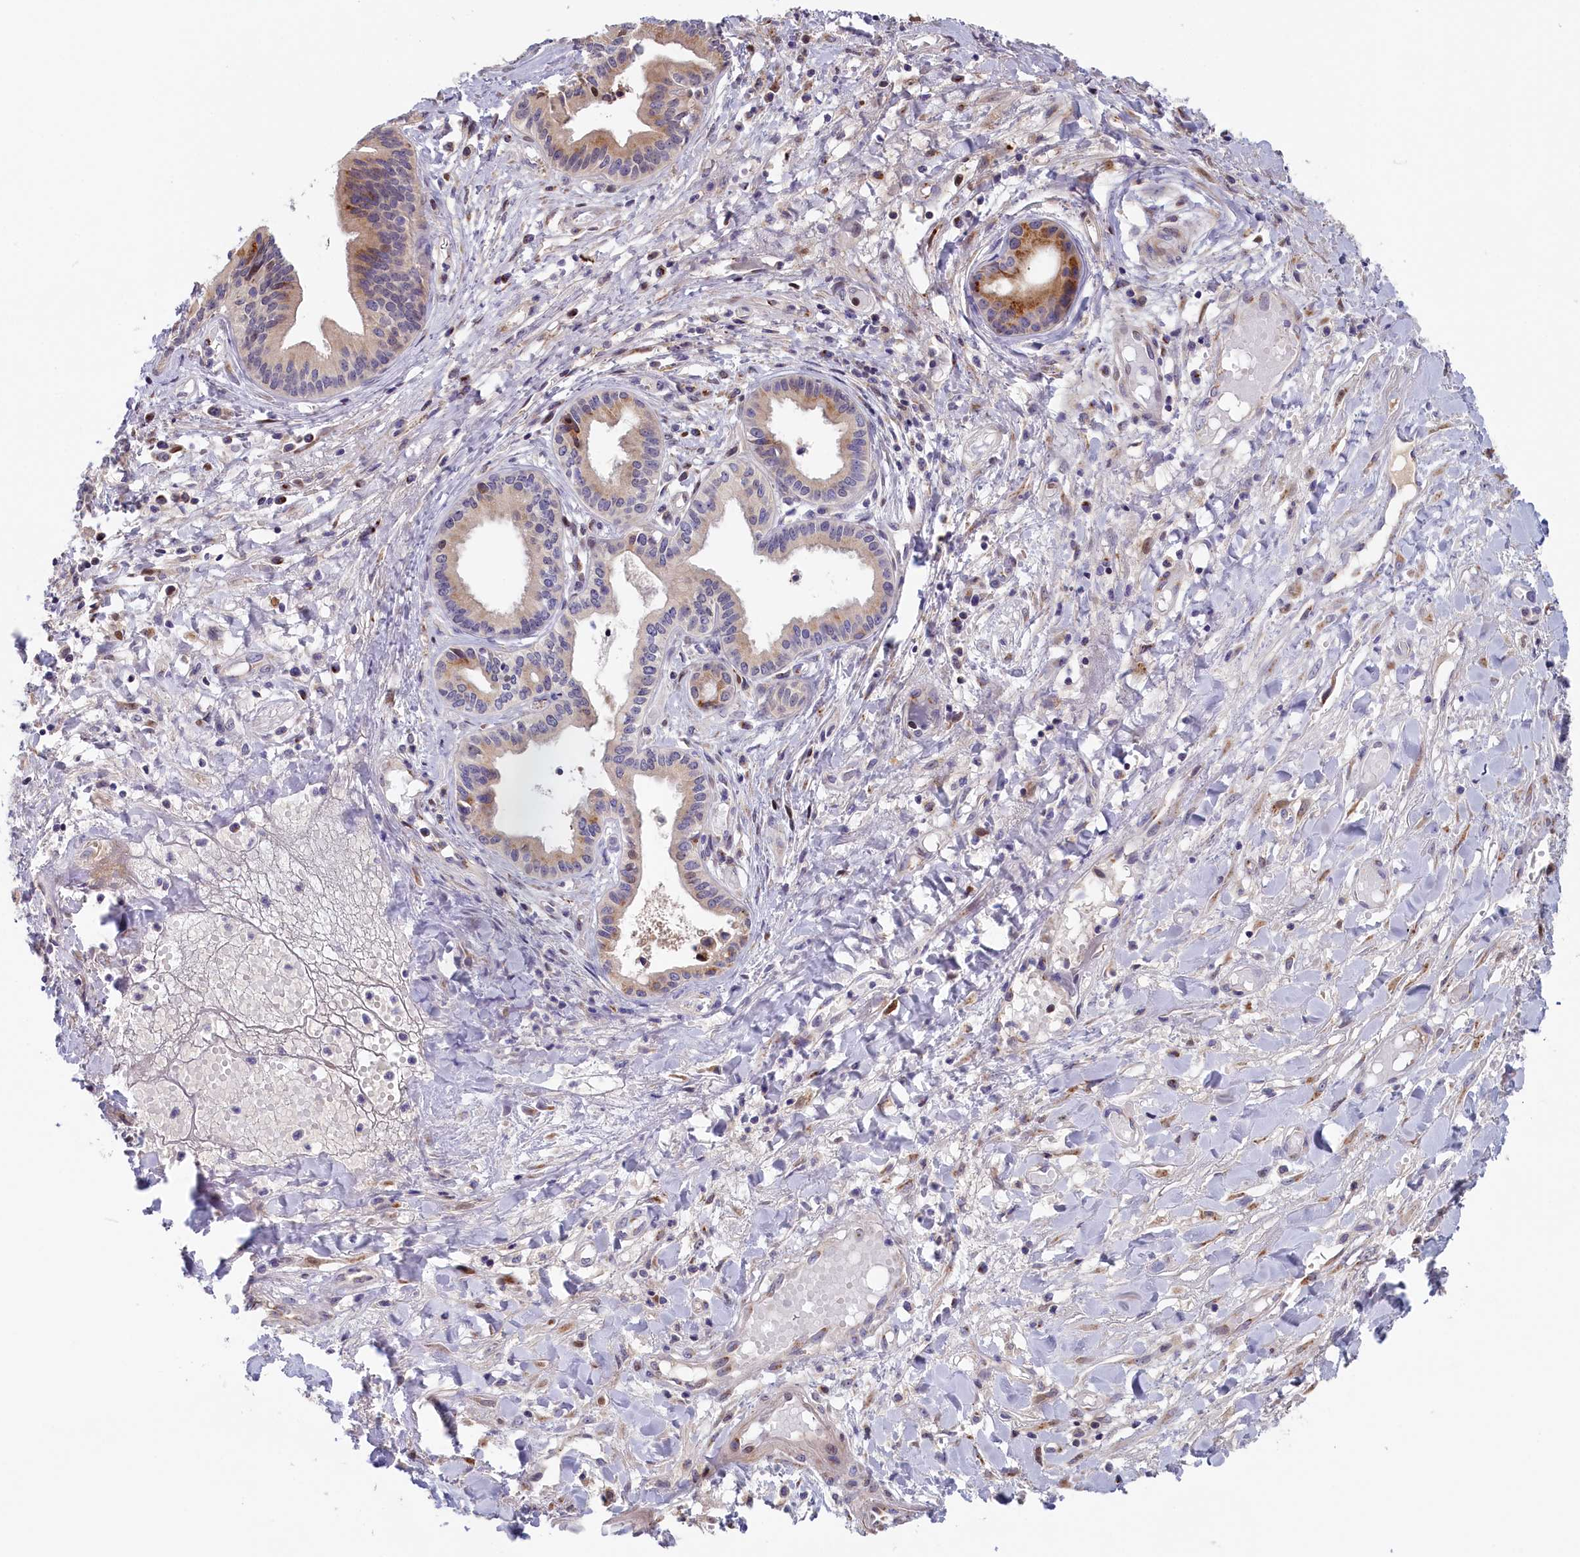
{"staining": {"intensity": "moderate", "quantity": "<25%", "location": "cytoplasmic/membranous"}, "tissue": "pancreatic cancer", "cell_type": "Tumor cells", "image_type": "cancer", "snomed": [{"axis": "morphology", "description": "Adenocarcinoma, NOS"}, {"axis": "topography", "description": "Pancreas"}], "caption": "Brown immunohistochemical staining in pancreatic cancer demonstrates moderate cytoplasmic/membranous staining in about <25% of tumor cells.", "gene": "CHST12", "patient": {"sex": "female", "age": 50}}